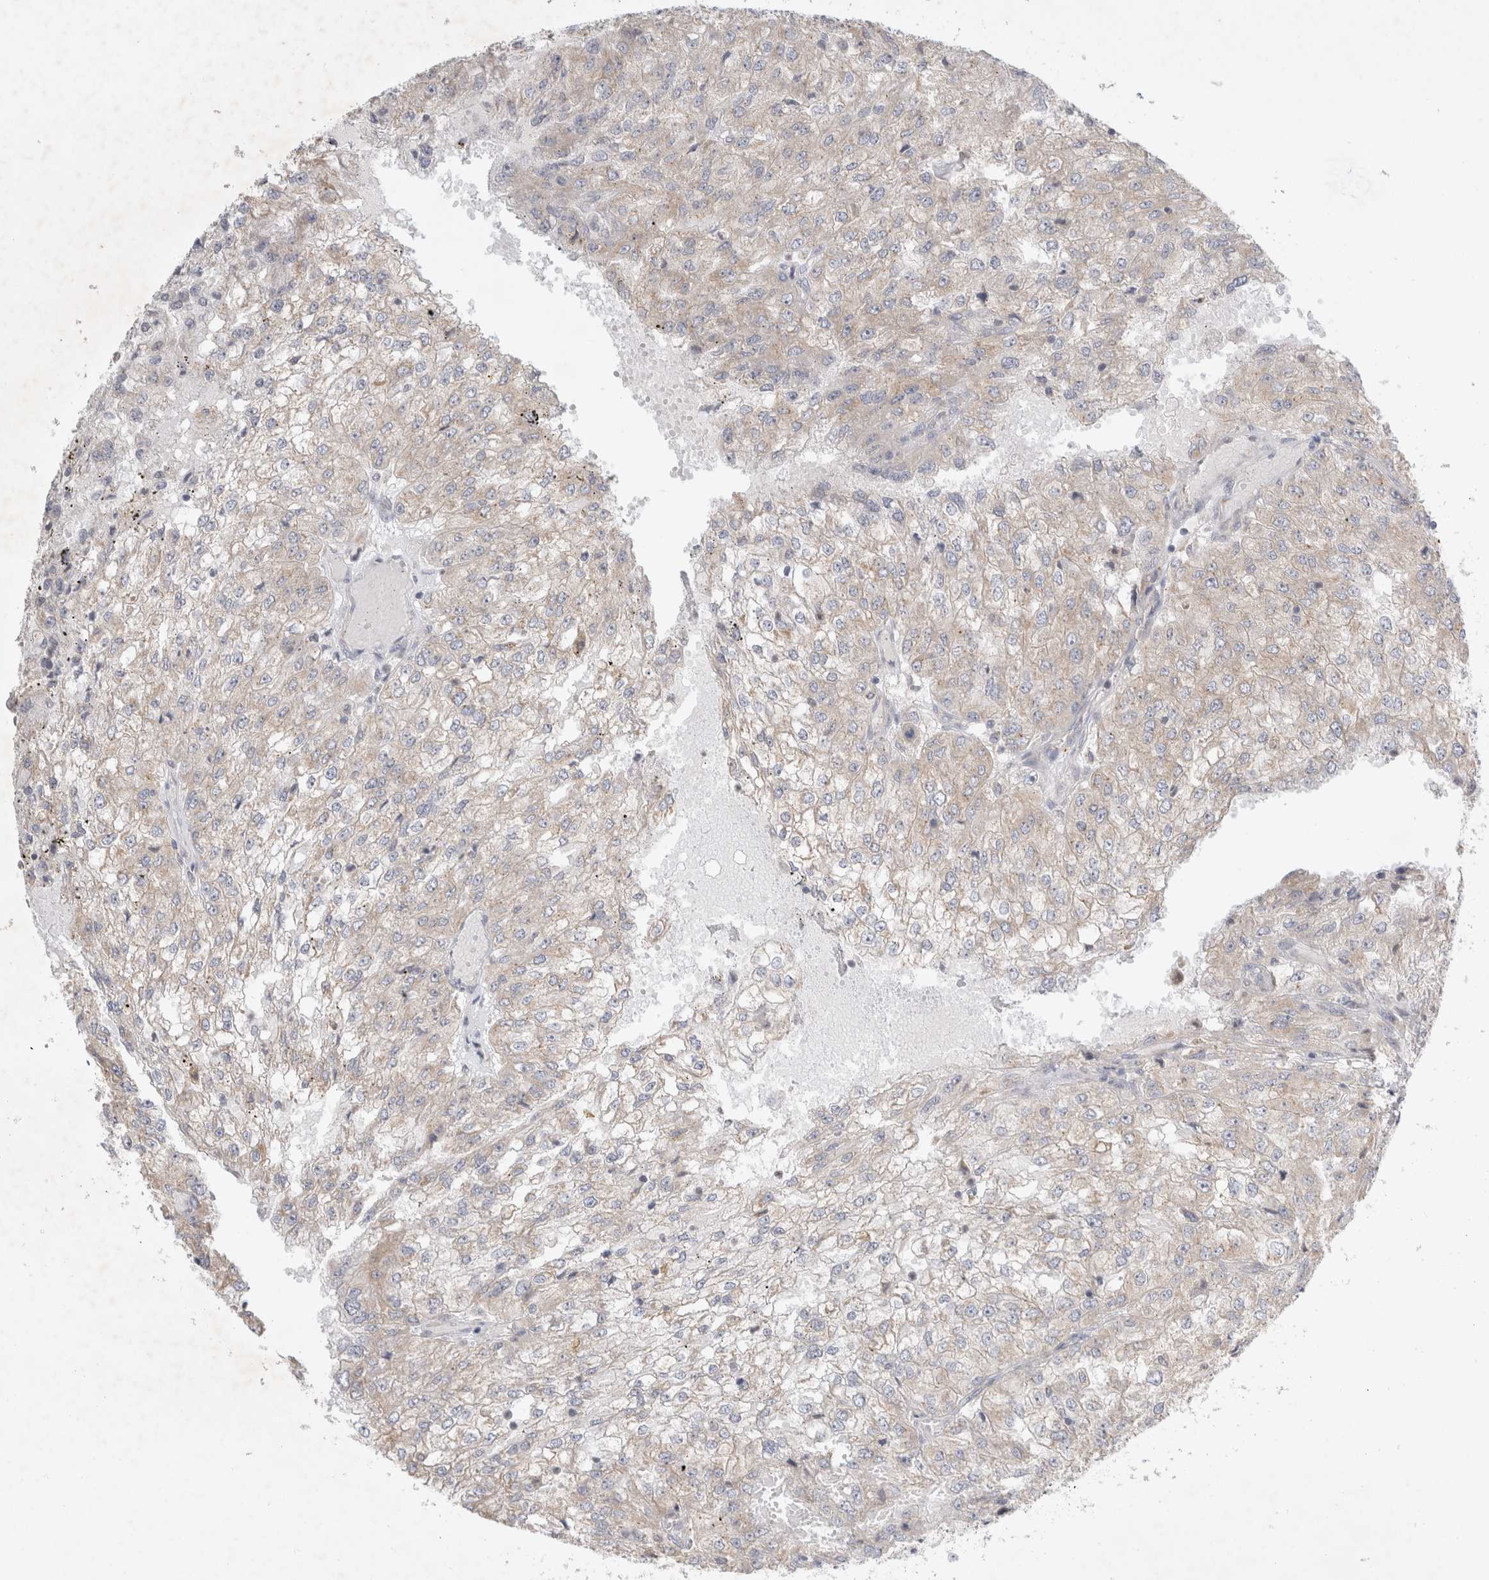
{"staining": {"intensity": "weak", "quantity": "<25%", "location": "cytoplasmic/membranous"}, "tissue": "renal cancer", "cell_type": "Tumor cells", "image_type": "cancer", "snomed": [{"axis": "morphology", "description": "Adenocarcinoma, NOS"}, {"axis": "topography", "description": "Kidney"}], "caption": "This is an immunohistochemistry micrograph of human renal cancer. There is no positivity in tumor cells.", "gene": "NEDD4L", "patient": {"sex": "female", "age": 54}}